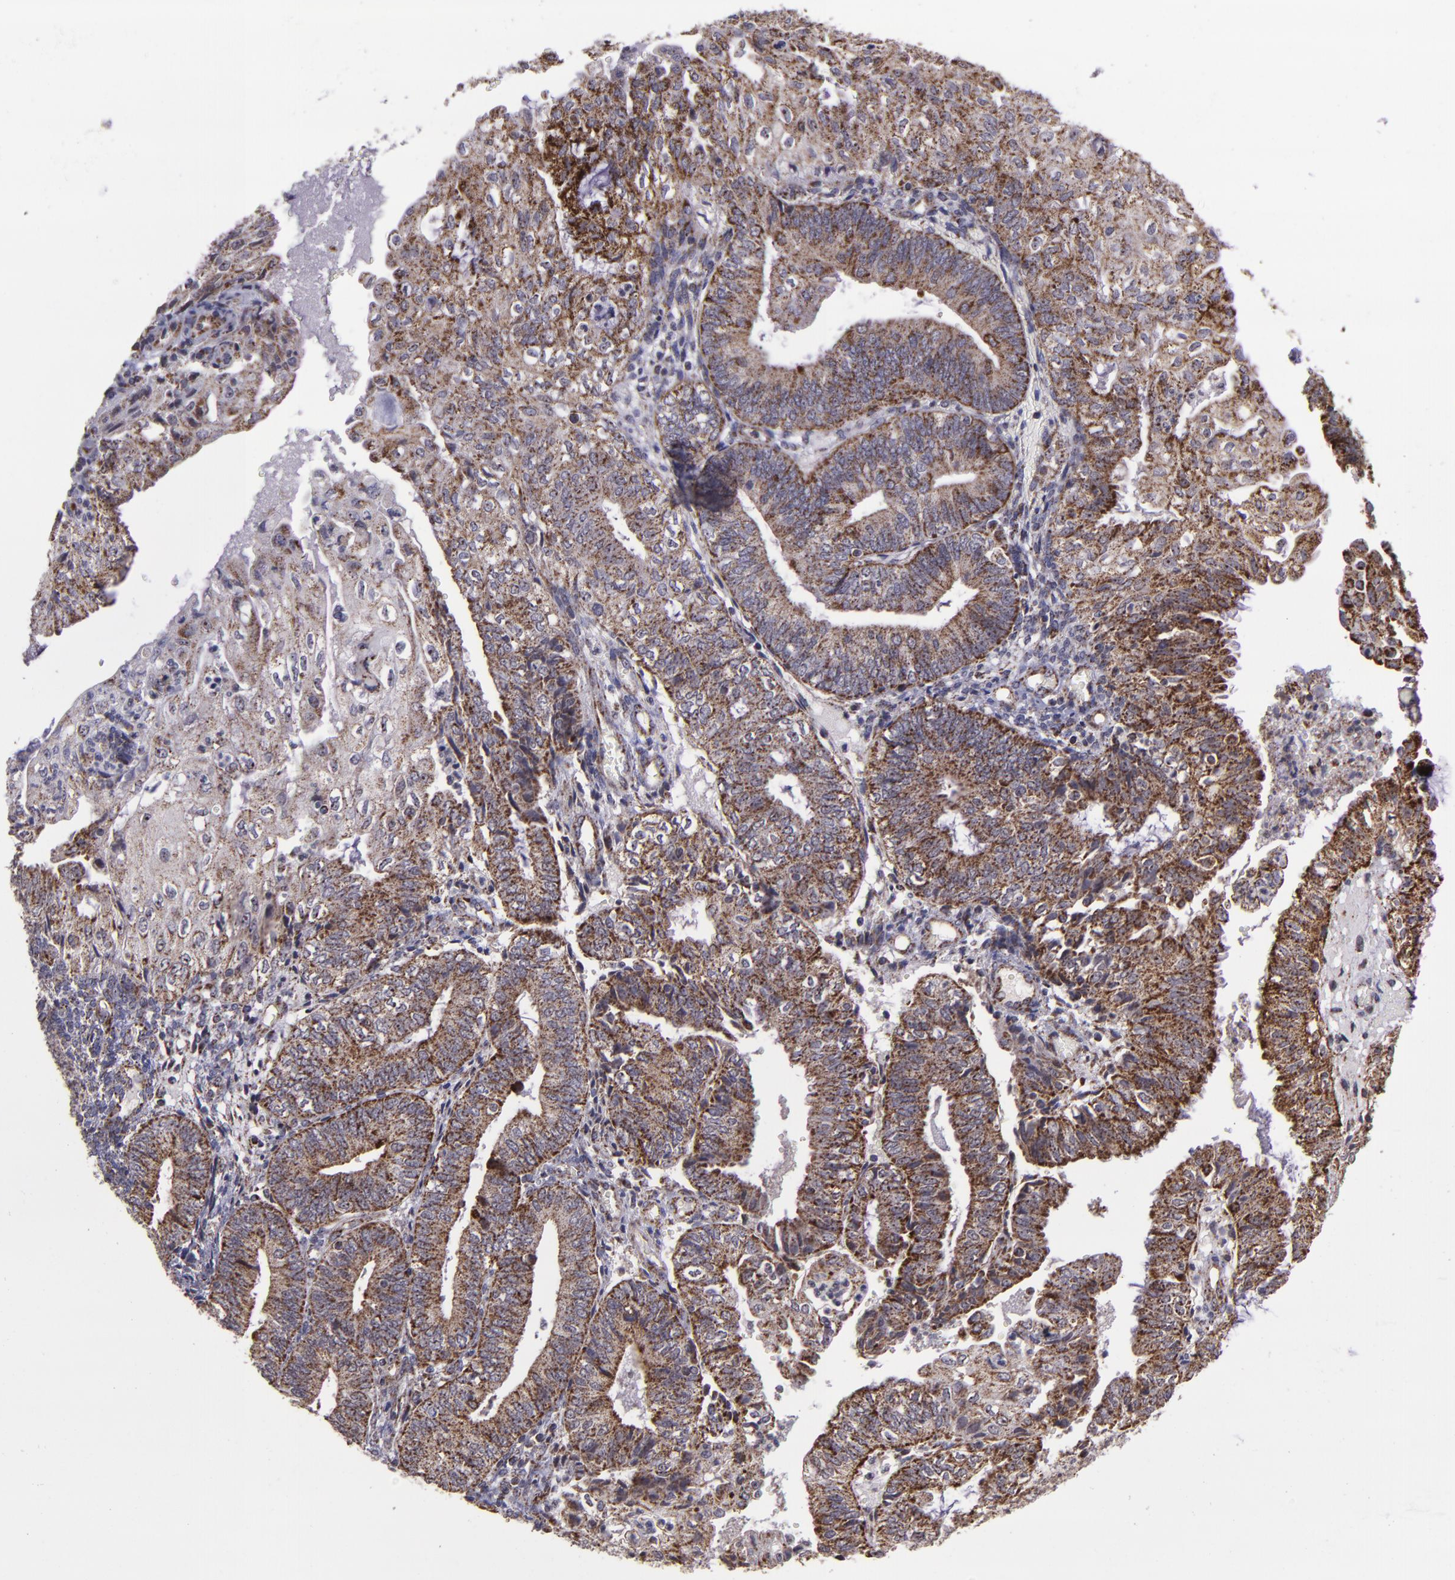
{"staining": {"intensity": "moderate", "quantity": ">75%", "location": "cytoplasmic/membranous"}, "tissue": "endometrial cancer", "cell_type": "Tumor cells", "image_type": "cancer", "snomed": [{"axis": "morphology", "description": "Adenocarcinoma, NOS"}, {"axis": "topography", "description": "Endometrium"}], "caption": "Immunohistochemistry (IHC) staining of endometrial adenocarcinoma, which demonstrates medium levels of moderate cytoplasmic/membranous expression in approximately >75% of tumor cells indicating moderate cytoplasmic/membranous protein positivity. The staining was performed using DAB (3,3'-diaminobenzidine) (brown) for protein detection and nuclei were counterstained in hematoxylin (blue).", "gene": "LONP1", "patient": {"sex": "female", "age": 55}}